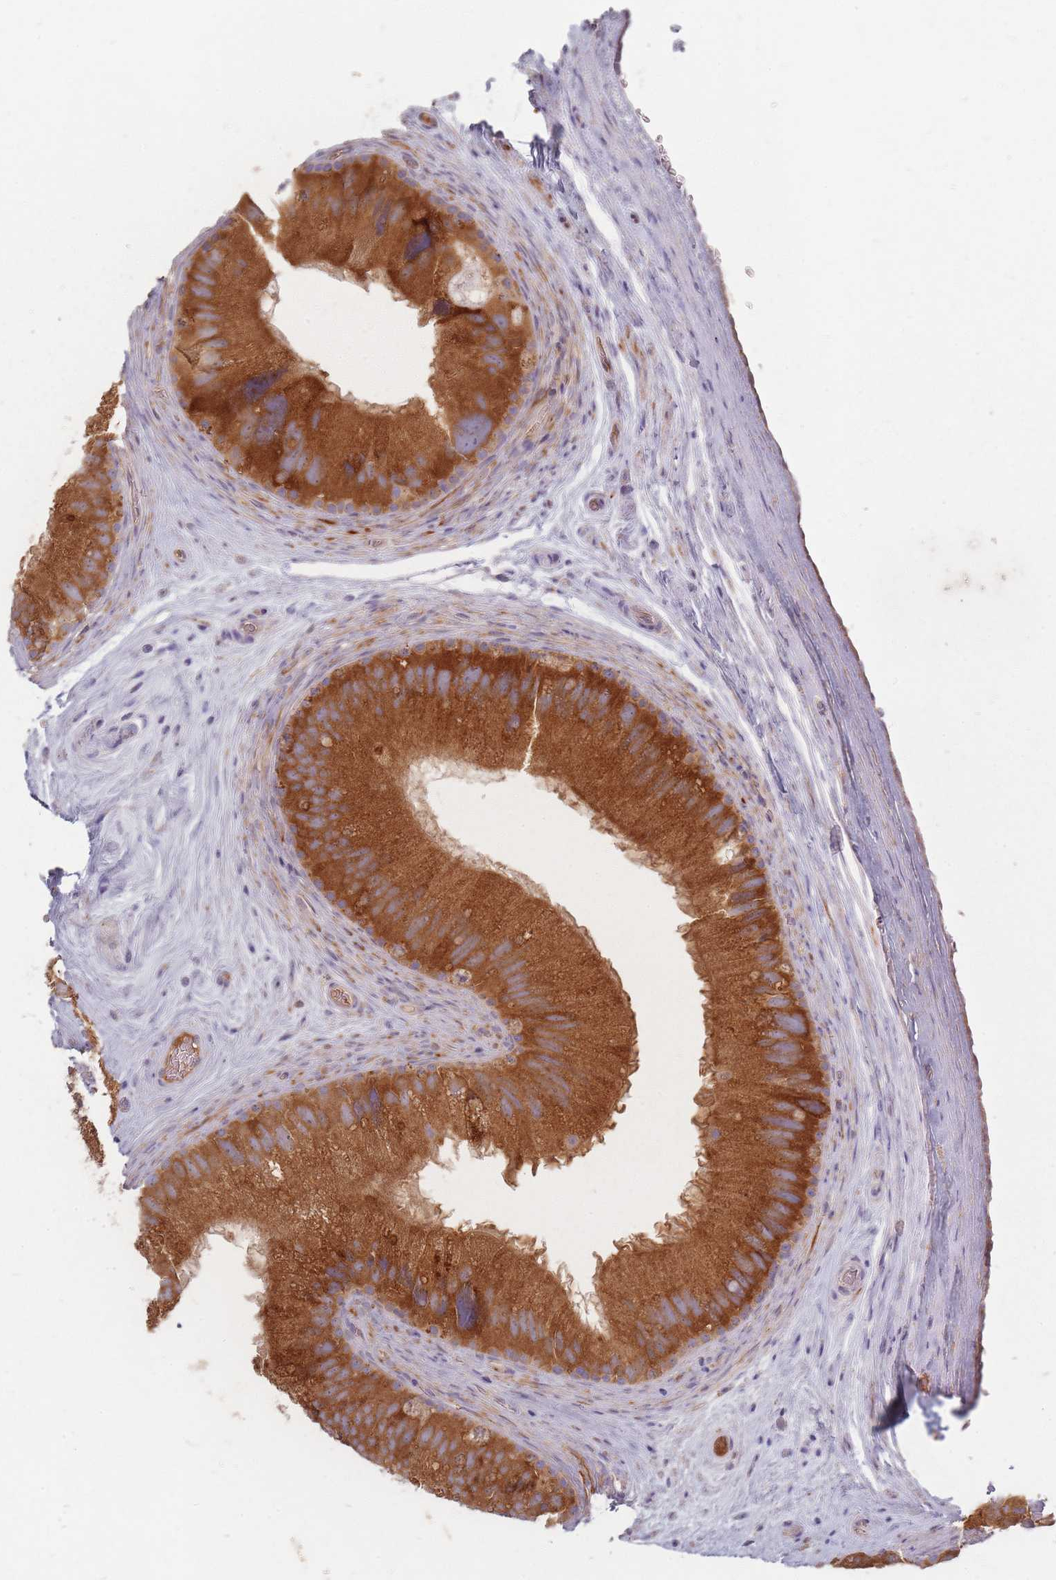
{"staining": {"intensity": "strong", "quantity": ">75%", "location": "cytoplasmic/membranous"}, "tissue": "epididymis", "cell_type": "Glandular cells", "image_type": "normal", "snomed": [{"axis": "morphology", "description": "Normal tissue, NOS"}, {"axis": "topography", "description": "Epididymis"}], "caption": "Immunohistochemistry (IHC) (DAB (3,3'-diaminobenzidine)) staining of normal human epididymis reveals strong cytoplasmic/membranous protein expression in about >75% of glandular cells.", "gene": "SMIM14", "patient": {"sex": "male", "age": 50}}